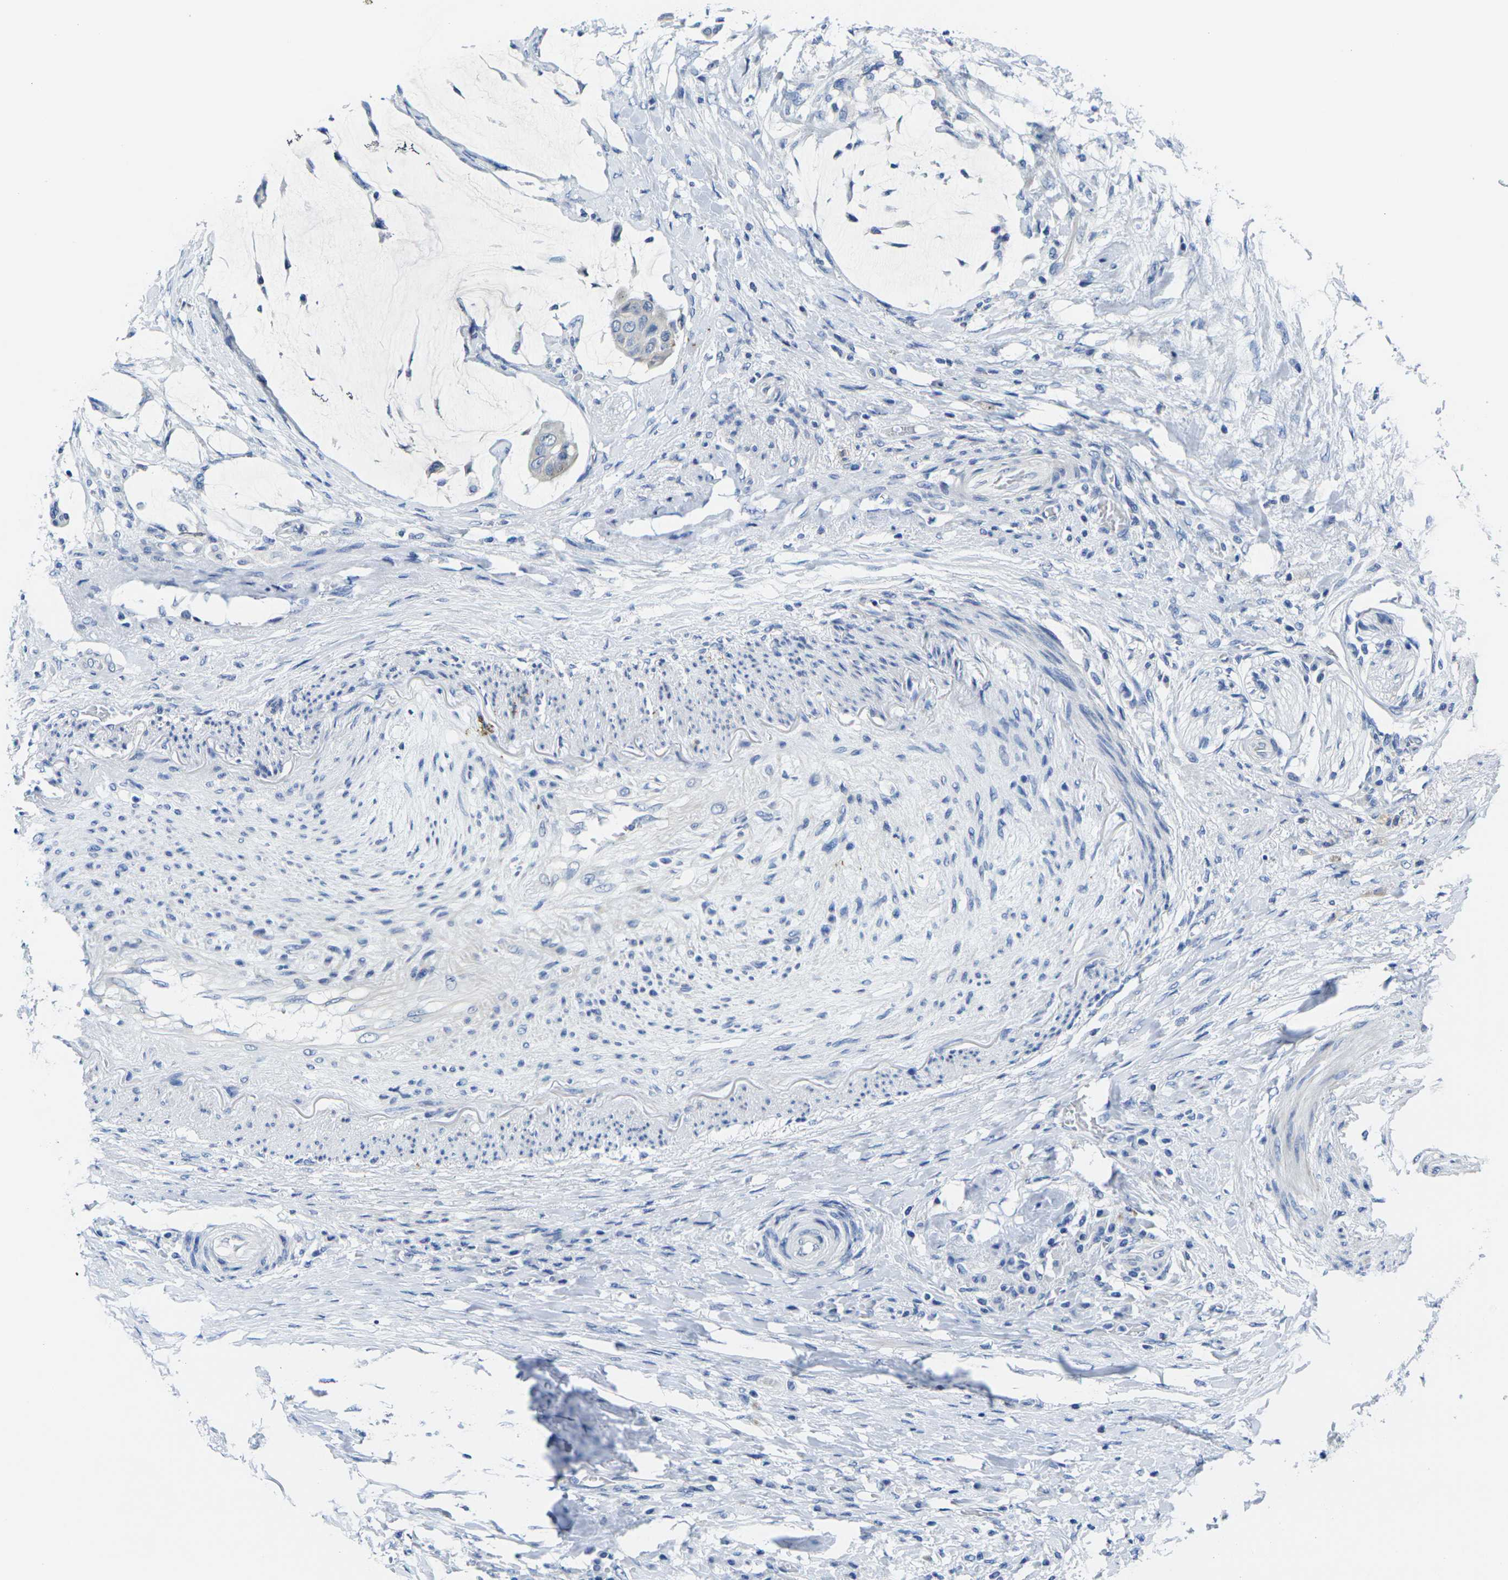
{"staining": {"intensity": "negative", "quantity": "none", "location": "none"}, "tissue": "colorectal cancer", "cell_type": "Tumor cells", "image_type": "cancer", "snomed": [{"axis": "morphology", "description": "Adenocarcinoma, NOS"}, {"axis": "topography", "description": "Rectum"}], "caption": "An immunohistochemistry (IHC) image of colorectal cancer (adenocarcinoma) is shown. There is no staining in tumor cells of colorectal cancer (adenocarcinoma). The staining is performed using DAB (3,3'-diaminobenzidine) brown chromogen with nuclei counter-stained in using hematoxylin.", "gene": "CRK", "patient": {"sex": "female", "age": 77}}